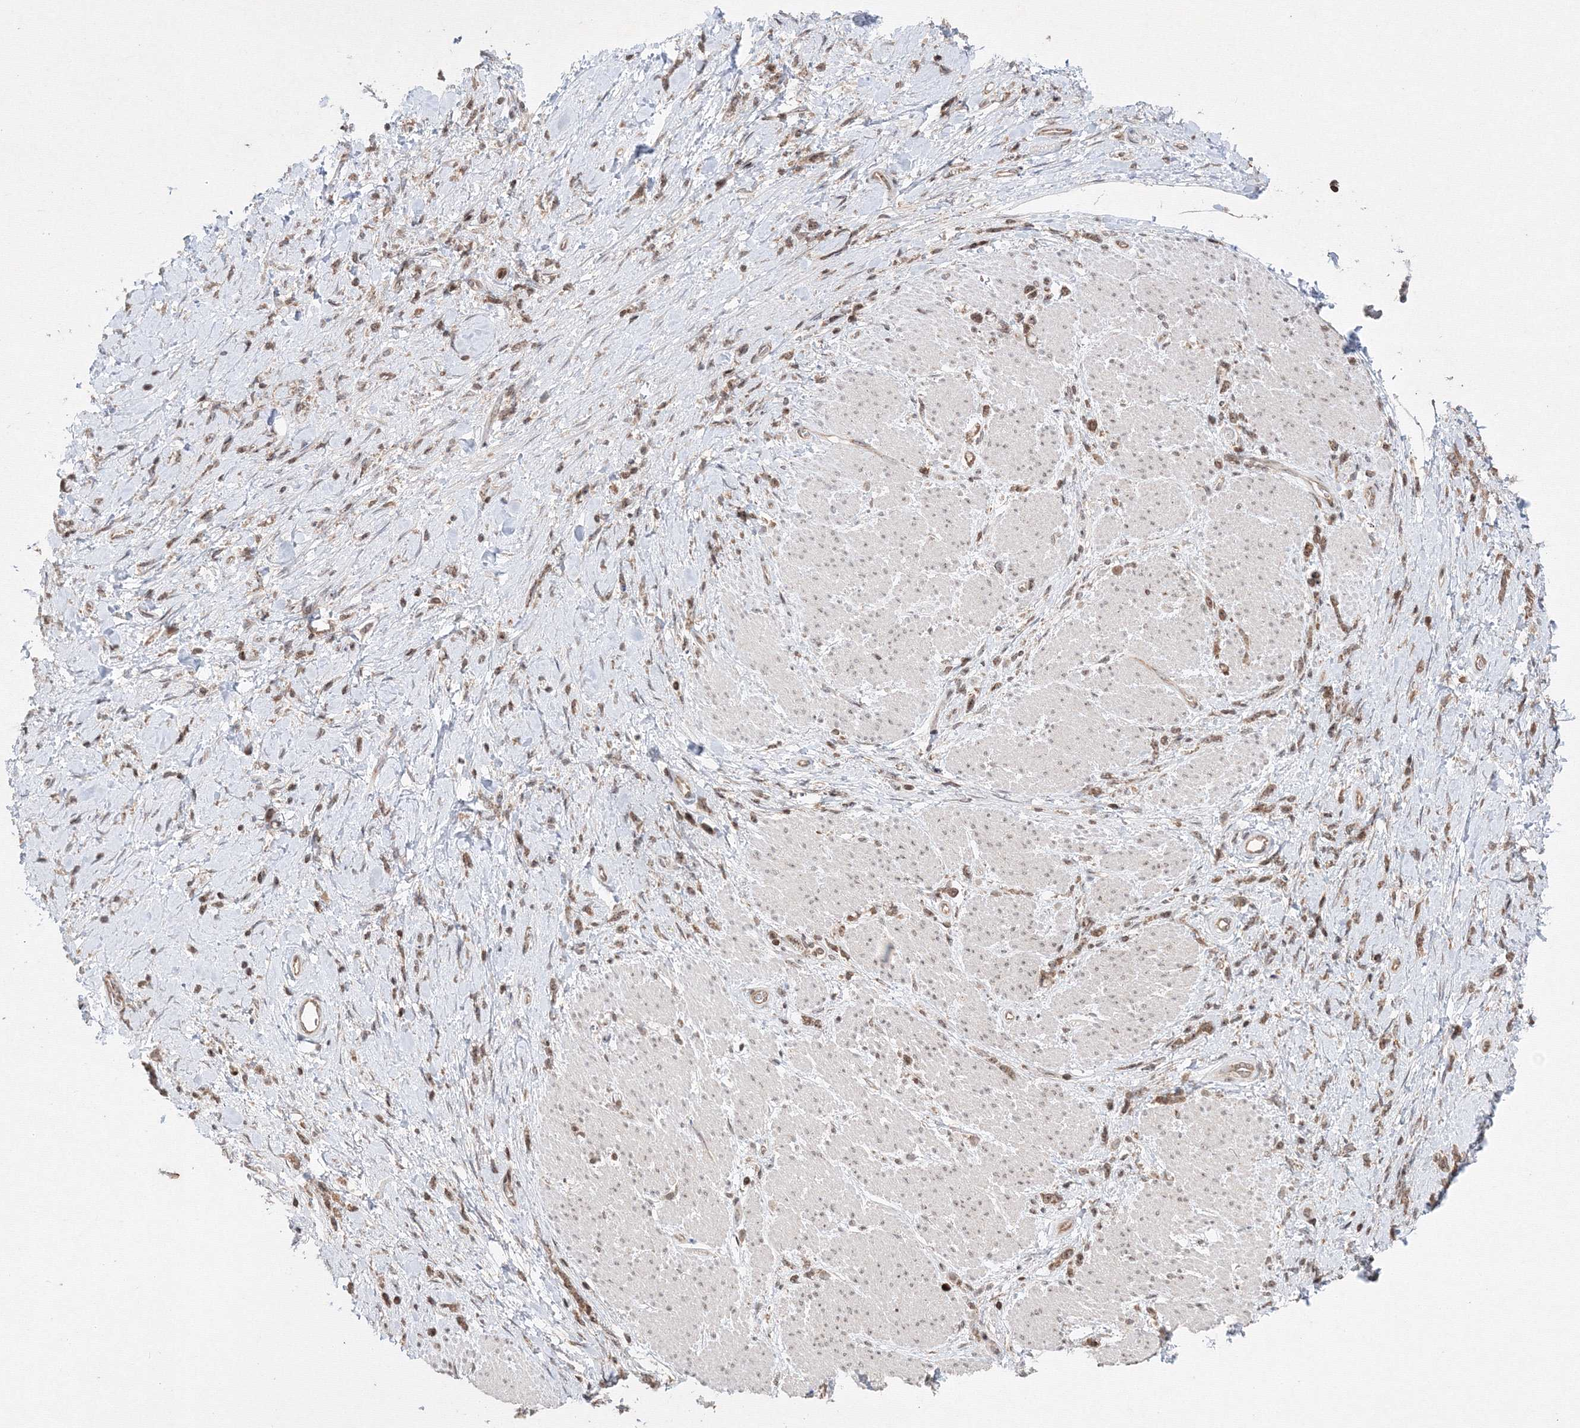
{"staining": {"intensity": "weak", "quantity": ">75%", "location": "cytoplasmic/membranous,nuclear"}, "tissue": "stomach cancer", "cell_type": "Tumor cells", "image_type": "cancer", "snomed": [{"axis": "morphology", "description": "Adenocarcinoma, NOS"}, {"axis": "topography", "description": "Stomach"}], "caption": "This is an image of immunohistochemistry (IHC) staining of stomach cancer (adenocarcinoma), which shows weak staining in the cytoplasmic/membranous and nuclear of tumor cells.", "gene": "MKRN2", "patient": {"sex": "female", "age": 60}}